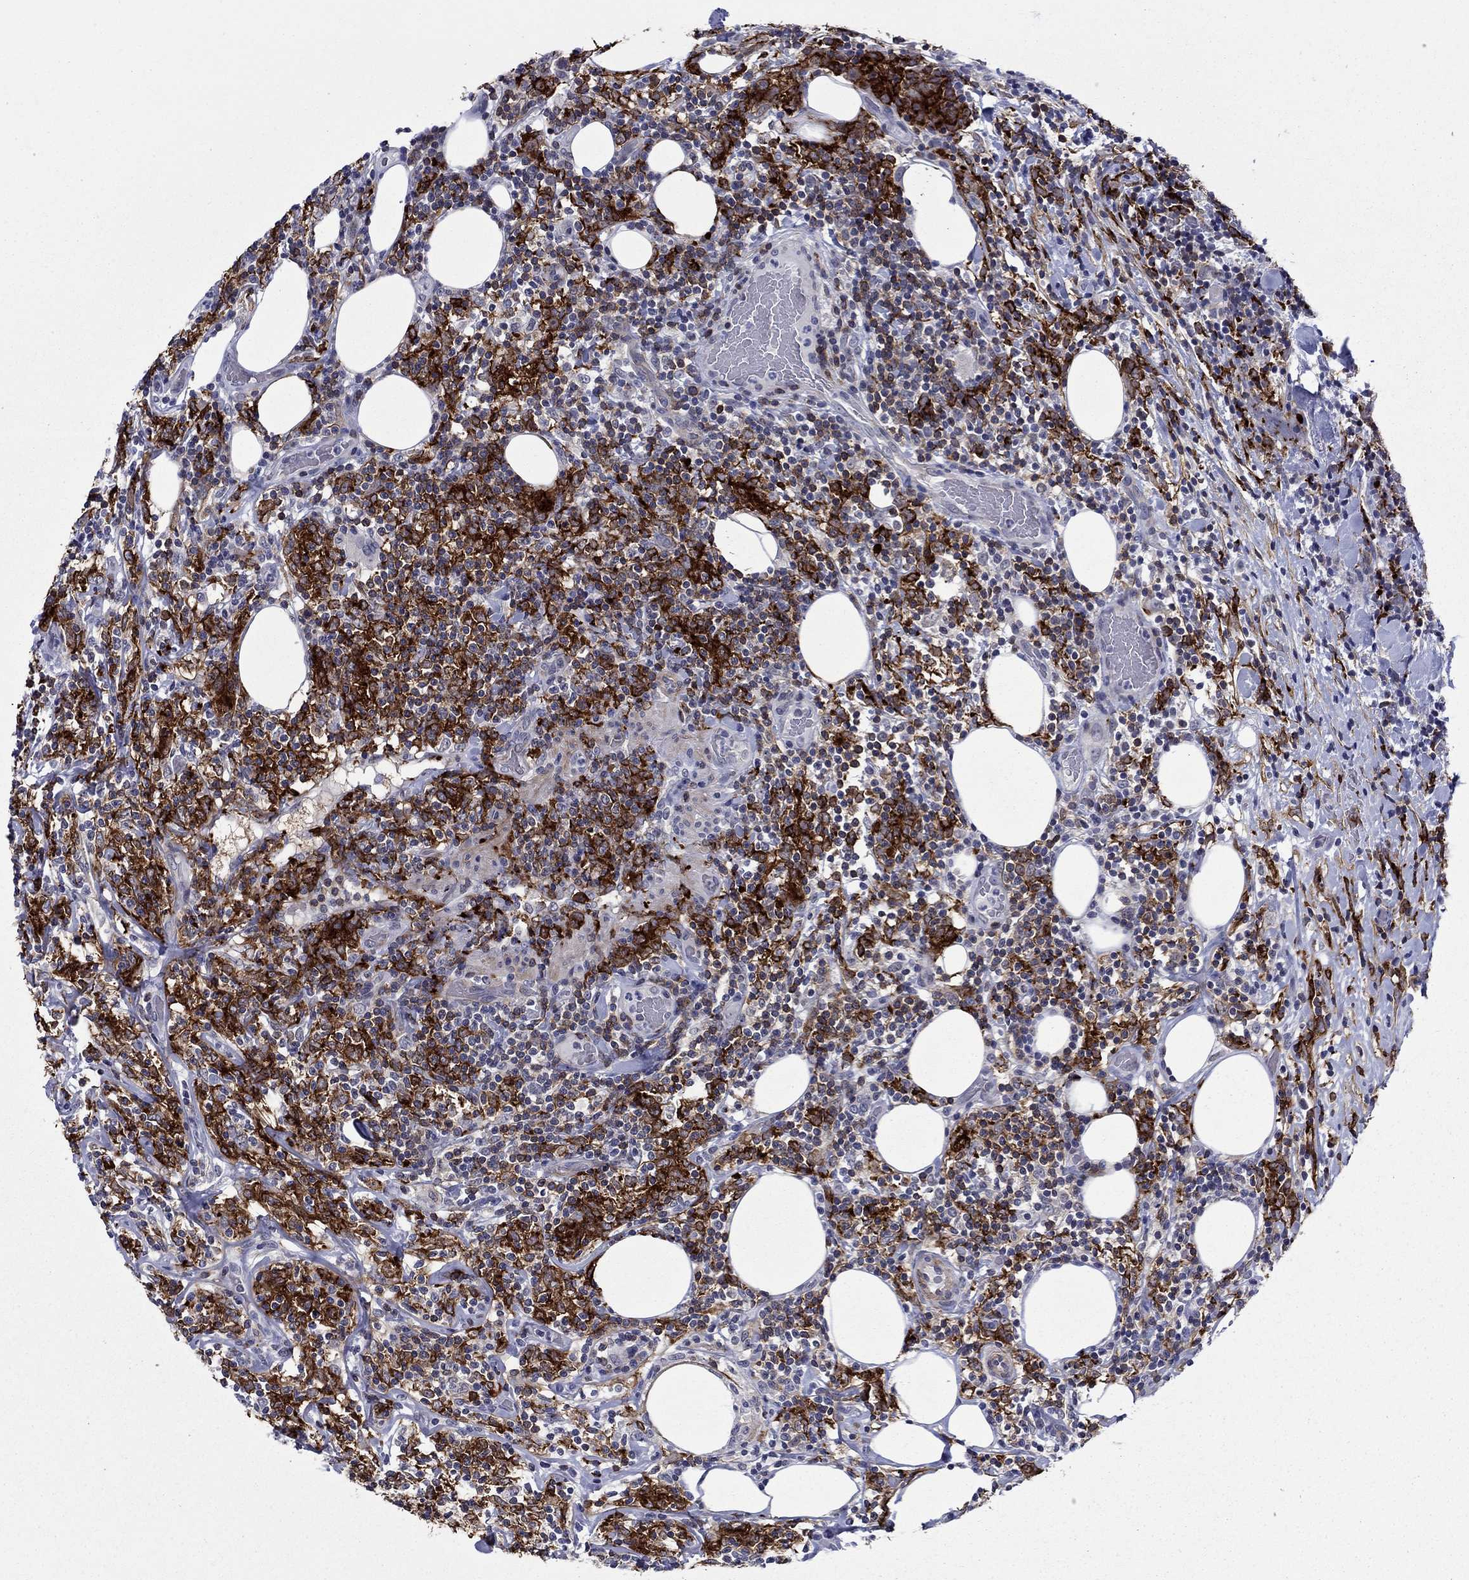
{"staining": {"intensity": "strong", "quantity": ">75%", "location": "cytoplasmic/membranous"}, "tissue": "lymphoma", "cell_type": "Tumor cells", "image_type": "cancer", "snomed": [{"axis": "morphology", "description": "Malignant lymphoma, non-Hodgkin's type, High grade"}, {"axis": "topography", "description": "Lymph node"}], "caption": "Protein analysis of lymphoma tissue demonstrates strong cytoplasmic/membranous positivity in approximately >75% of tumor cells.", "gene": "LMO7", "patient": {"sex": "female", "age": 84}}